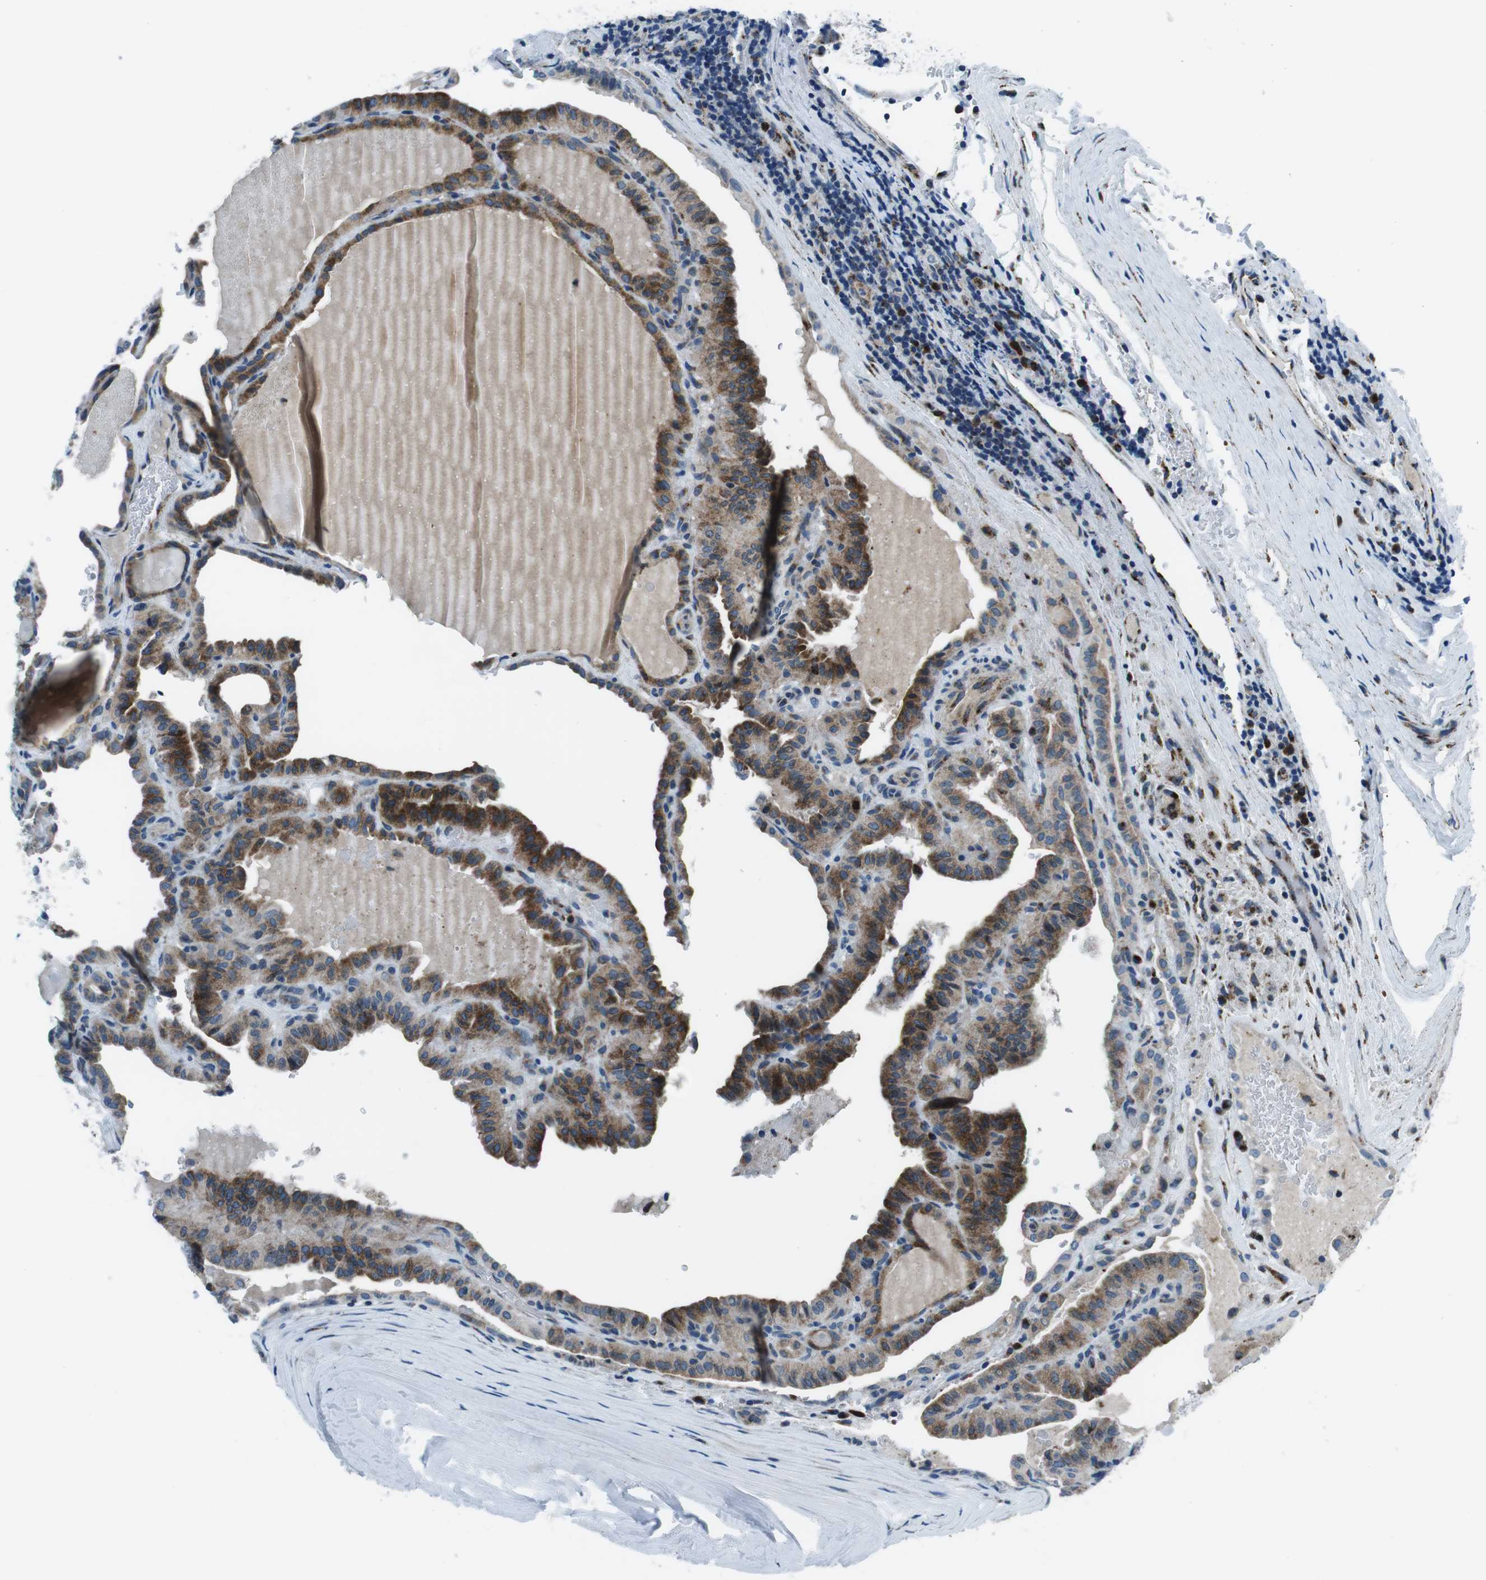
{"staining": {"intensity": "strong", "quantity": ">75%", "location": "cytoplasmic/membranous"}, "tissue": "thyroid cancer", "cell_type": "Tumor cells", "image_type": "cancer", "snomed": [{"axis": "morphology", "description": "Papillary adenocarcinoma, NOS"}, {"axis": "topography", "description": "Thyroid gland"}], "caption": "Immunohistochemistry photomicrograph of human thyroid cancer stained for a protein (brown), which displays high levels of strong cytoplasmic/membranous staining in approximately >75% of tumor cells.", "gene": "NUCB2", "patient": {"sex": "male", "age": 77}}